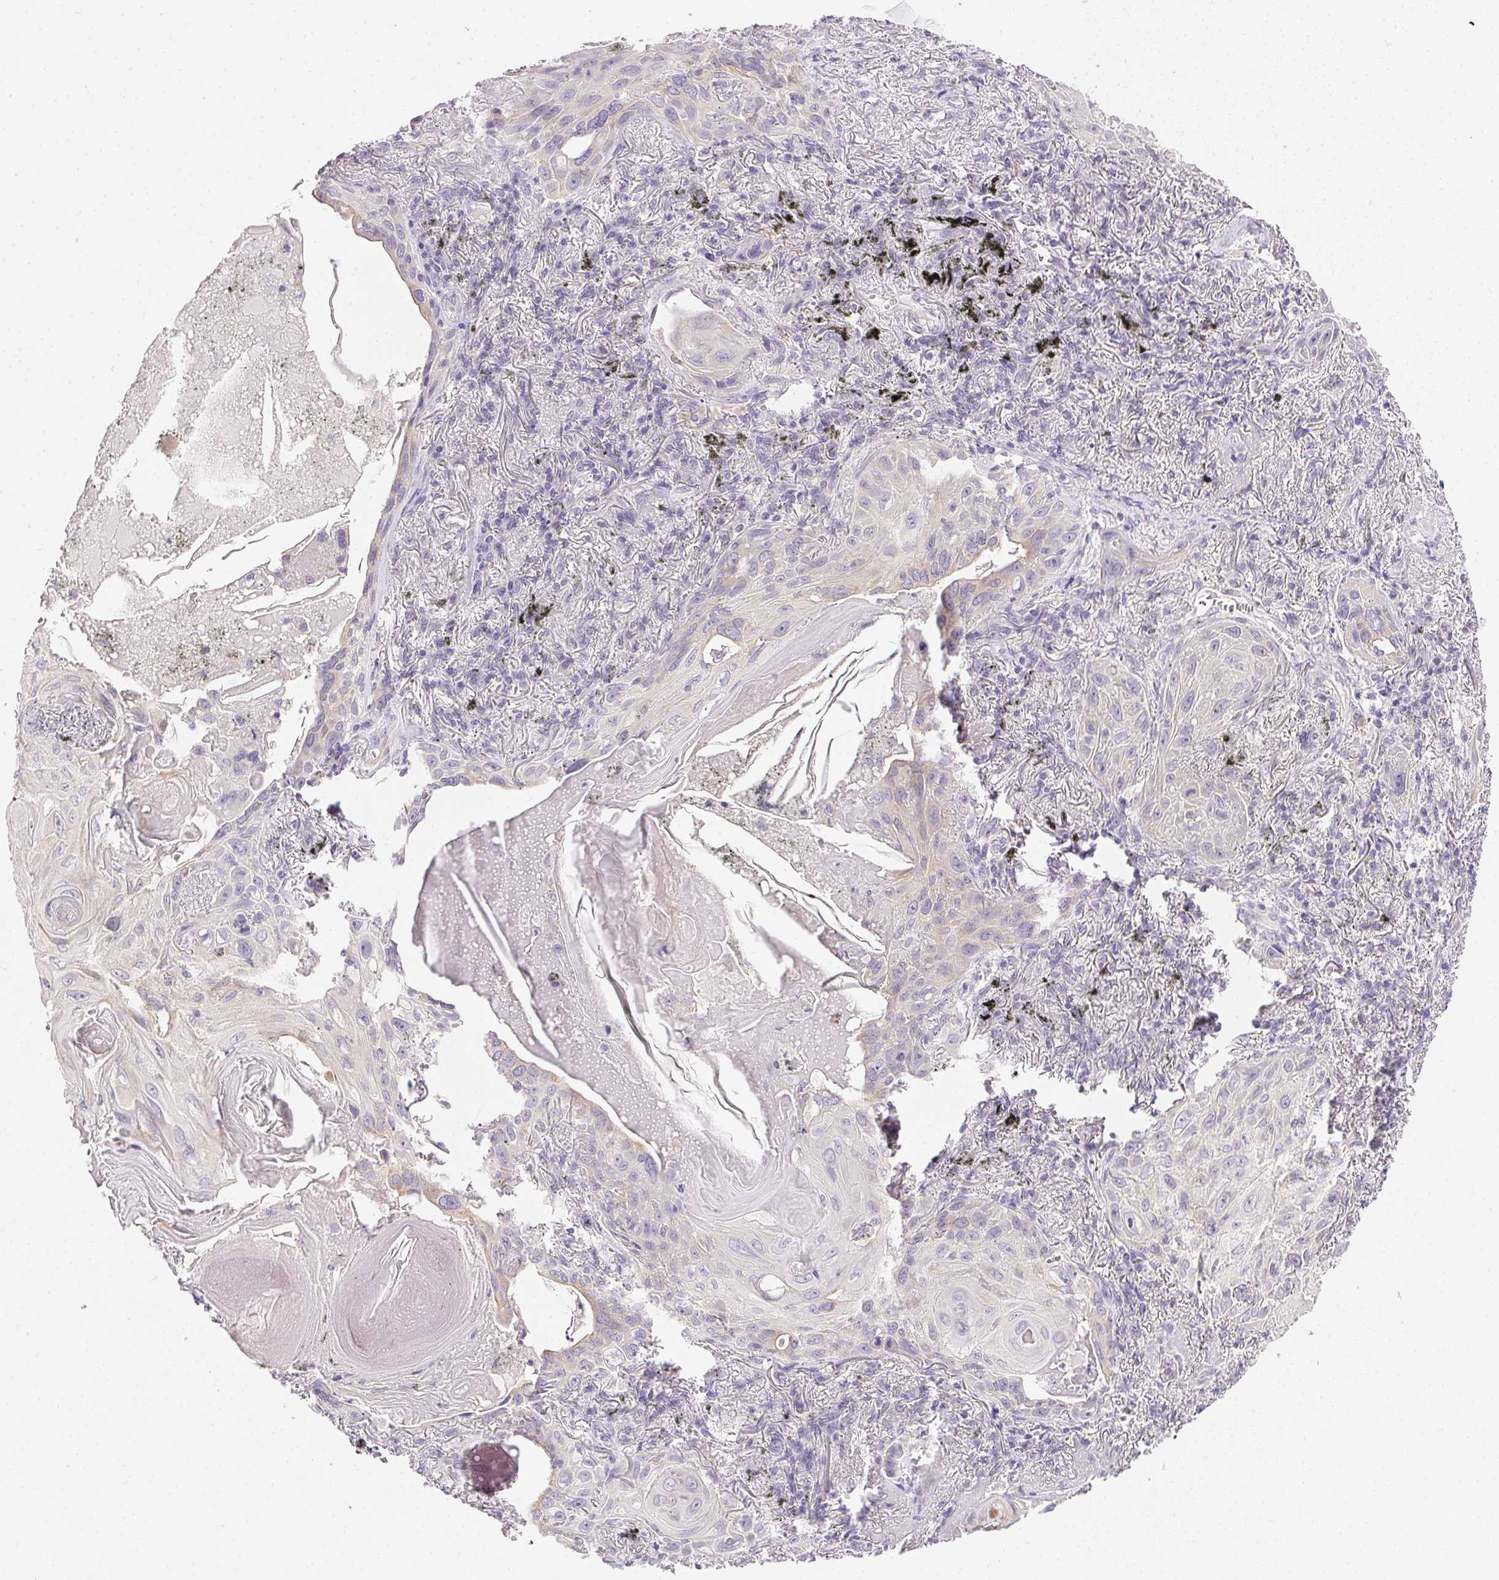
{"staining": {"intensity": "negative", "quantity": "none", "location": "none"}, "tissue": "lung cancer", "cell_type": "Tumor cells", "image_type": "cancer", "snomed": [{"axis": "morphology", "description": "Squamous cell carcinoma, NOS"}, {"axis": "topography", "description": "Lung"}], "caption": "Lung squamous cell carcinoma was stained to show a protein in brown. There is no significant positivity in tumor cells. The staining was performed using DAB to visualize the protein expression in brown, while the nuclei were stained in blue with hematoxylin (Magnification: 20x).", "gene": "SLC17A7", "patient": {"sex": "male", "age": 79}}